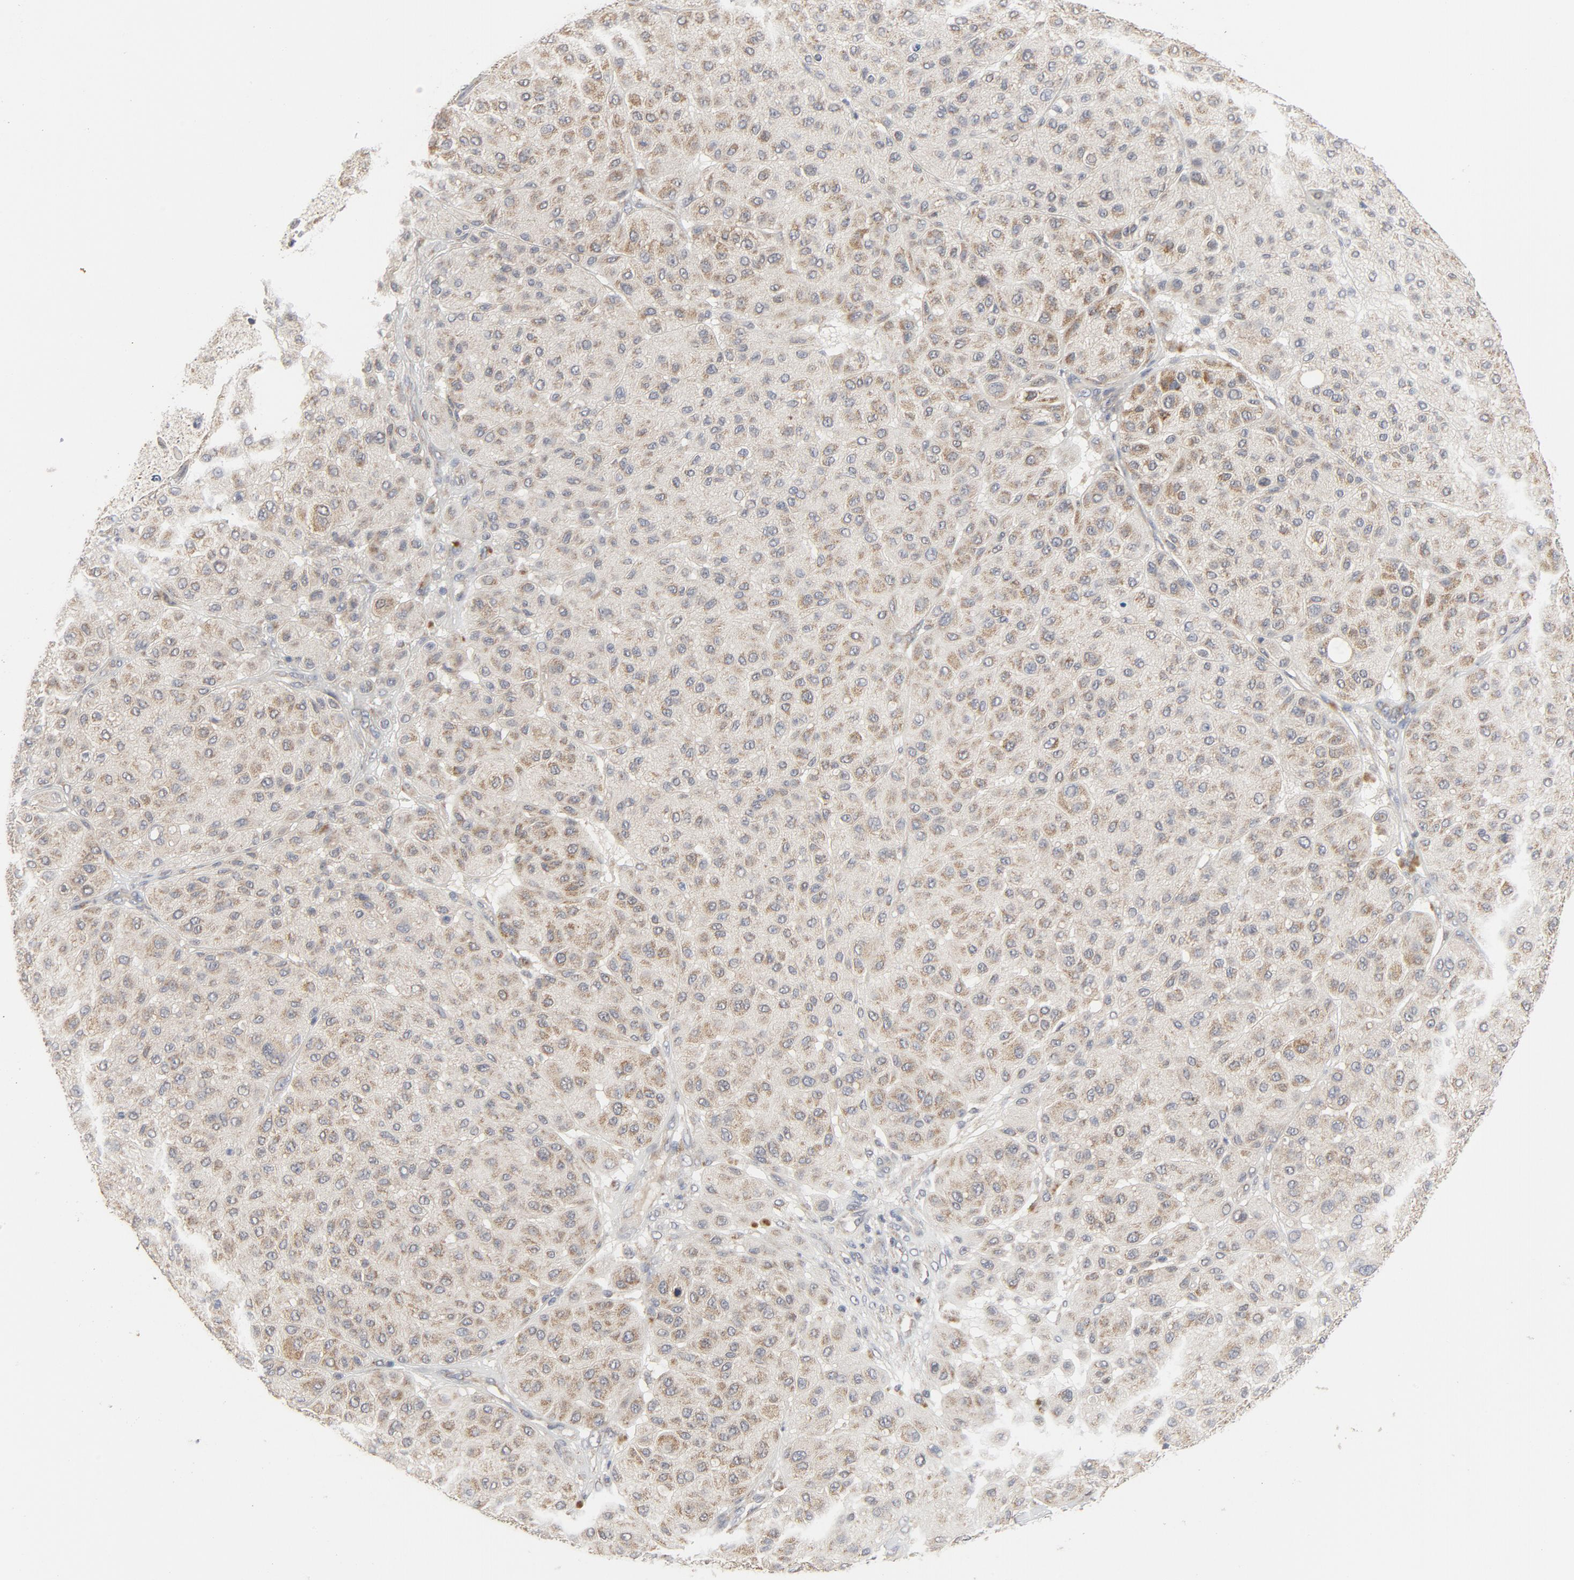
{"staining": {"intensity": "weak", "quantity": ">75%", "location": "cytoplasmic/membranous"}, "tissue": "melanoma", "cell_type": "Tumor cells", "image_type": "cancer", "snomed": [{"axis": "morphology", "description": "Normal tissue, NOS"}, {"axis": "morphology", "description": "Malignant melanoma, Metastatic site"}, {"axis": "topography", "description": "Skin"}], "caption": "Melanoma was stained to show a protein in brown. There is low levels of weak cytoplasmic/membranous staining in about >75% of tumor cells.", "gene": "C14orf119", "patient": {"sex": "male", "age": 41}}